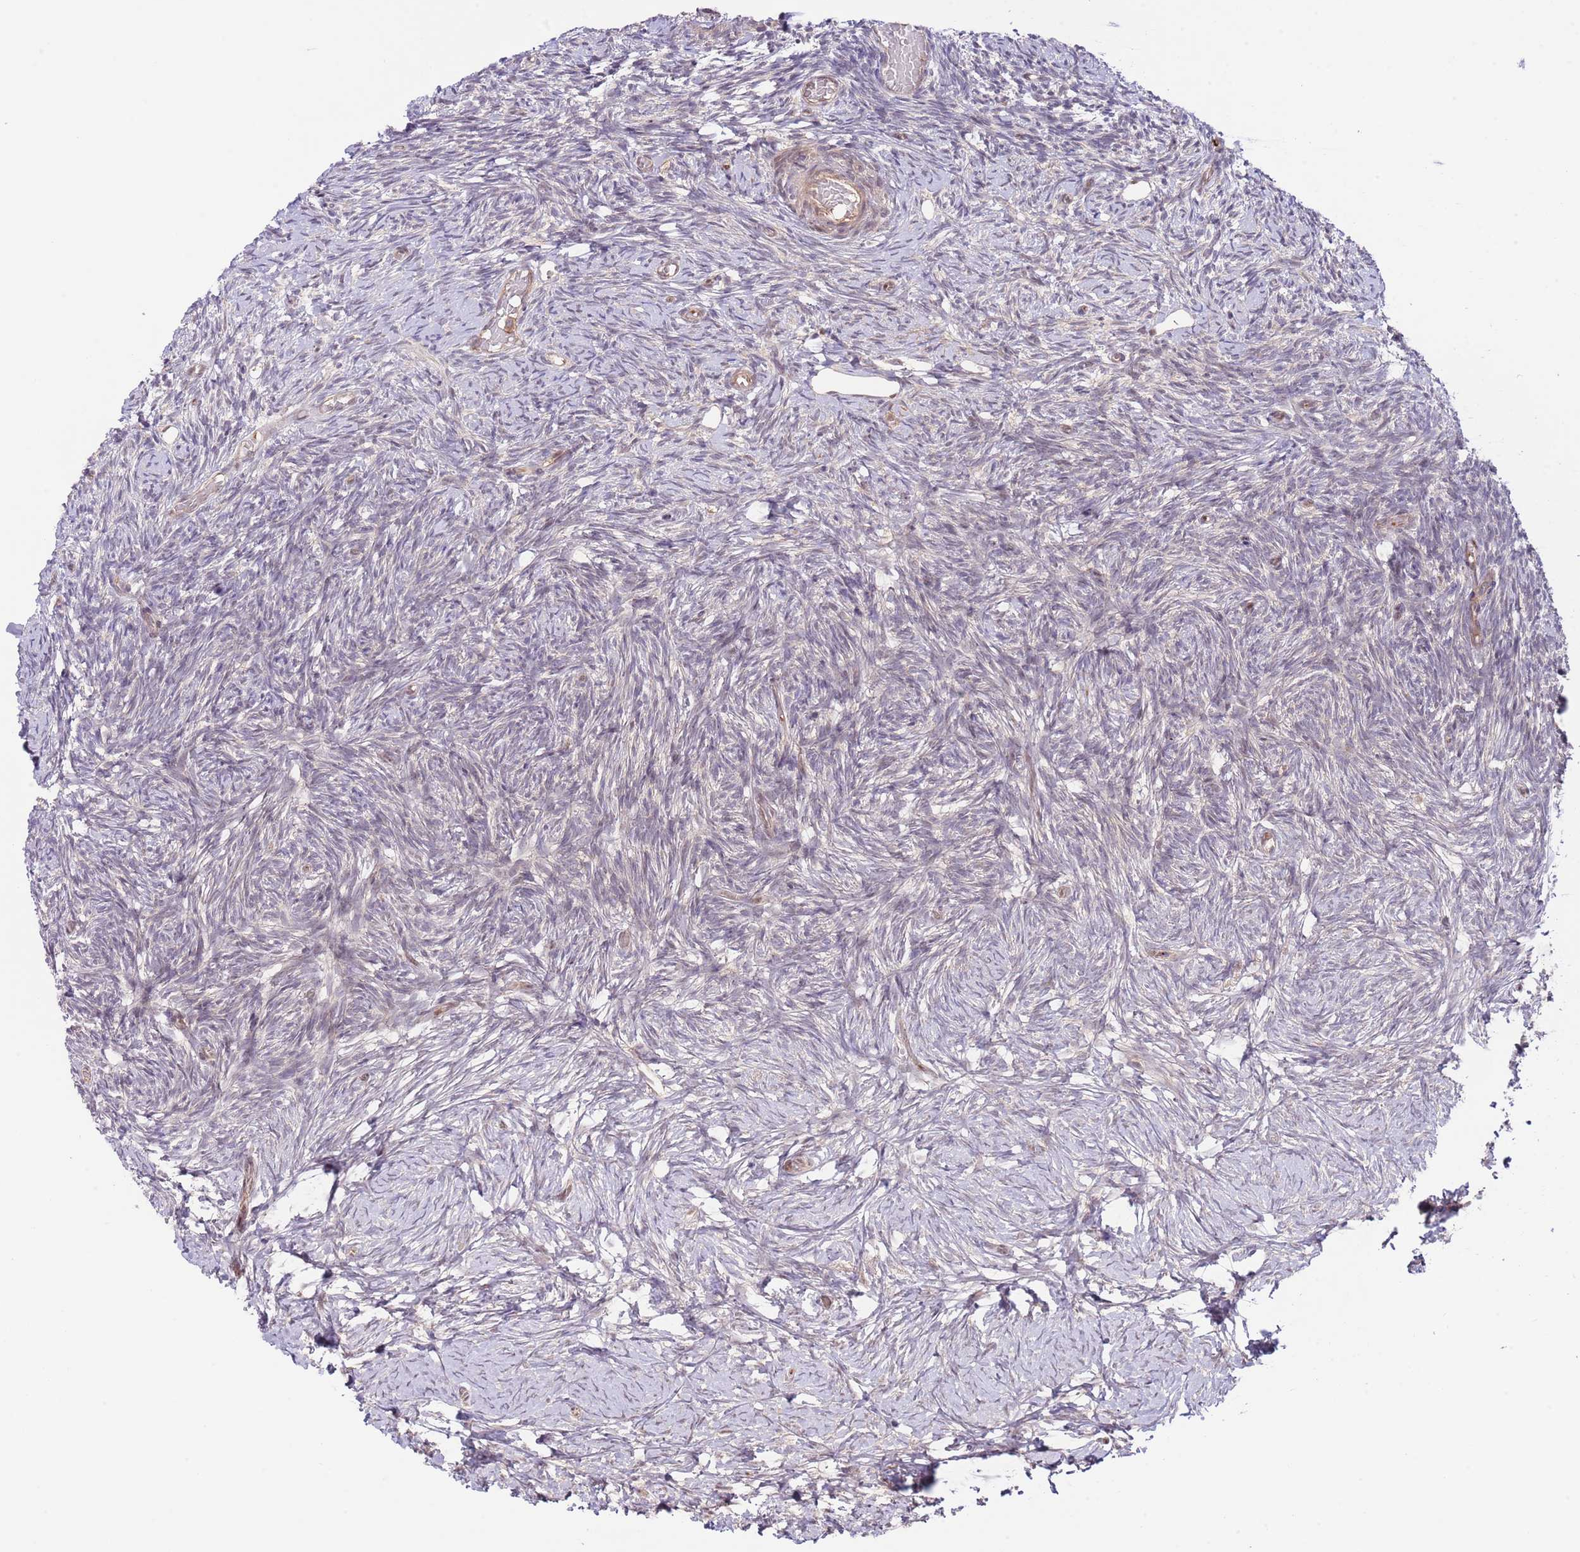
{"staining": {"intensity": "negative", "quantity": "none", "location": "none"}, "tissue": "ovary", "cell_type": "Ovarian stroma cells", "image_type": "normal", "snomed": [{"axis": "morphology", "description": "Normal tissue, NOS"}, {"axis": "topography", "description": "Ovary"}], "caption": "Immunohistochemistry (IHC) micrograph of unremarkable human ovary stained for a protein (brown), which demonstrates no positivity in ovarian stroma cells.", "gene": "PRR16", "patient": {"sex": "female", "age": 39}}